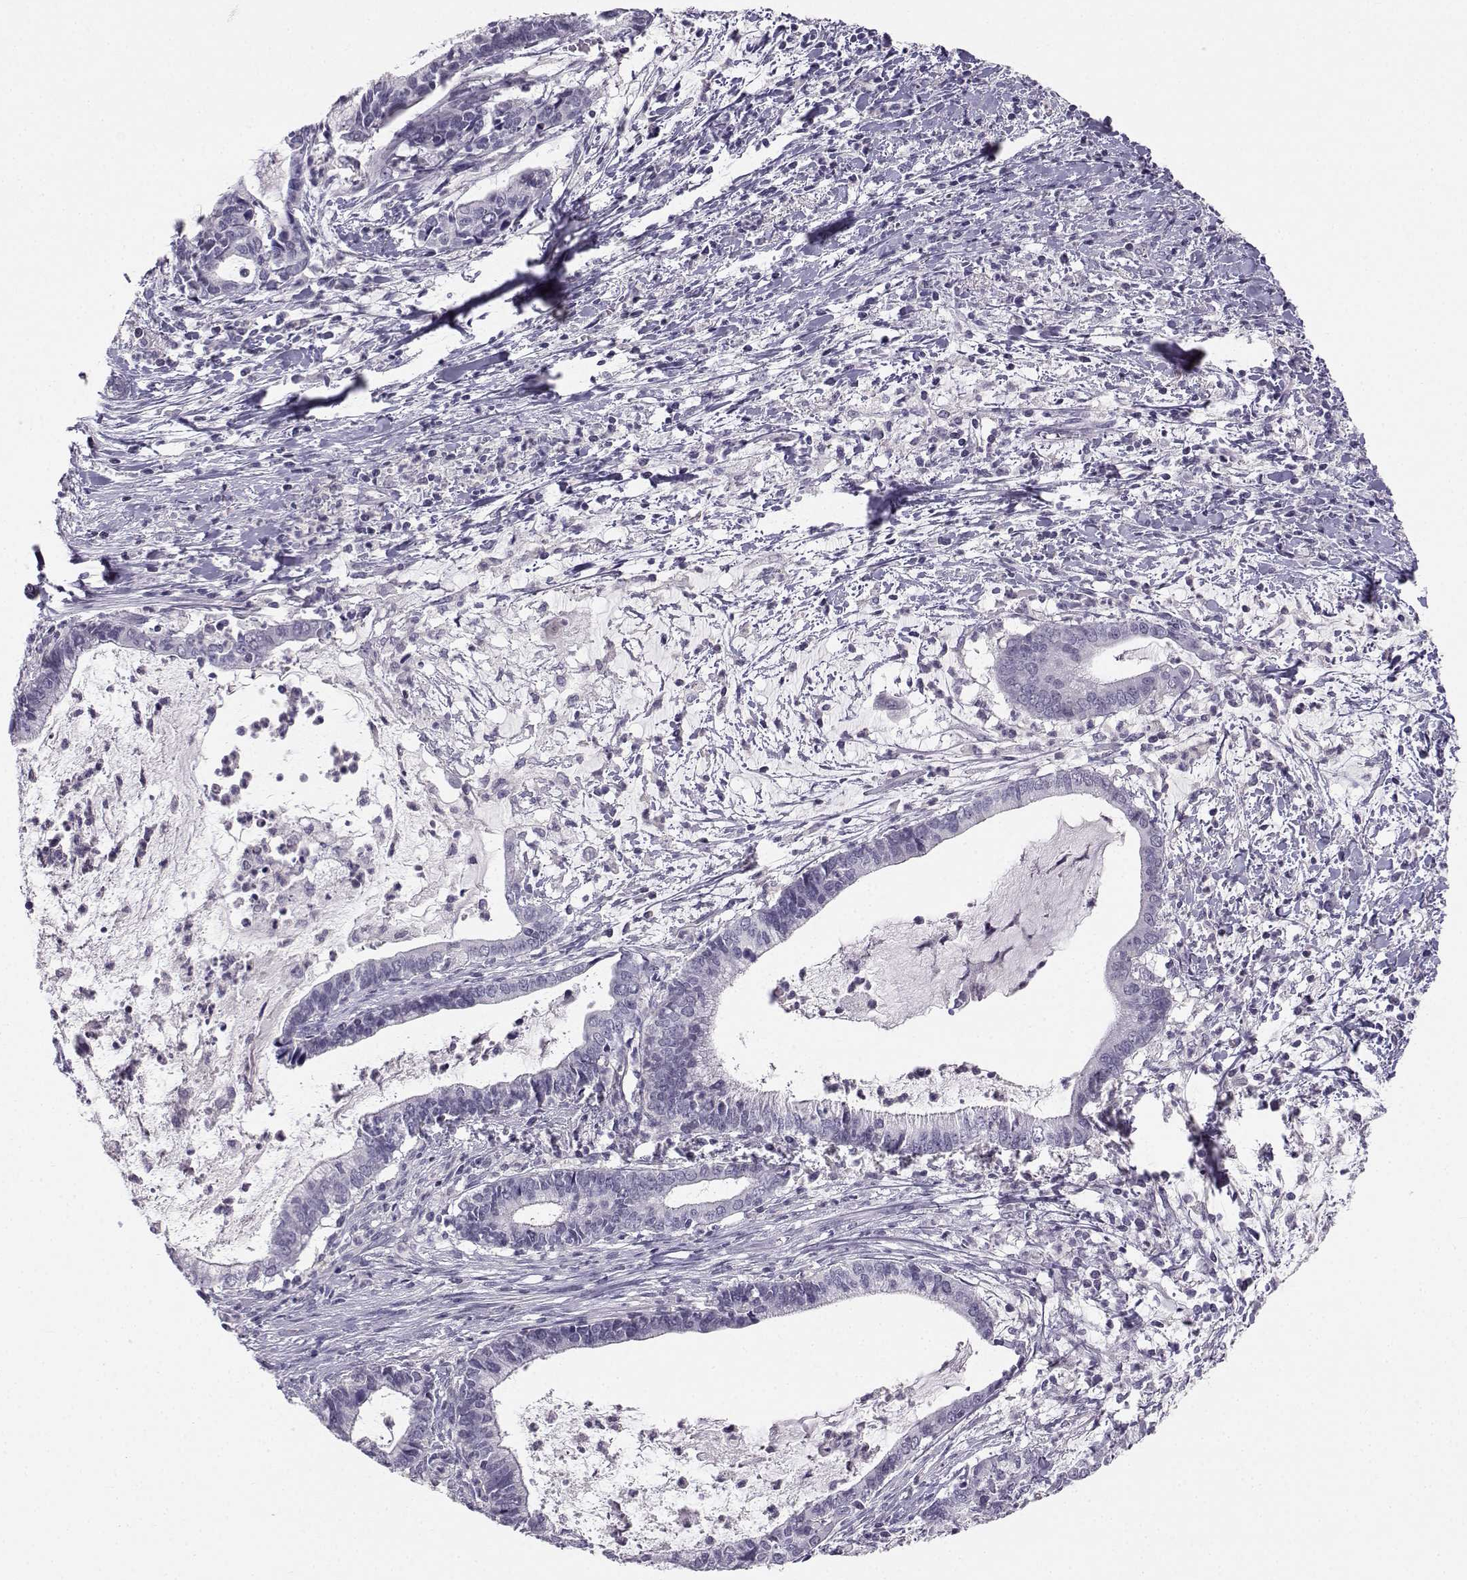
{"staining": {"intensity": "negative", "quantity": "none", "location": "none"}, "tissue": "cervical cancer", "cell_type": "Tumor cells", "image_type": "cancer", "snomed": [{"axis": "morphology", "description": "Adenocarcinoma, NOS"}, {"axis": "topography", "description": "Cervix"}], "caption": "Immunohistochemistry (IHC) micrograph of human cervical cancer stained for a protein (brown), which reveals no staining in tumor cells.", "gene": "MROH7", "patient": {"sex": "female", "age": 42}}